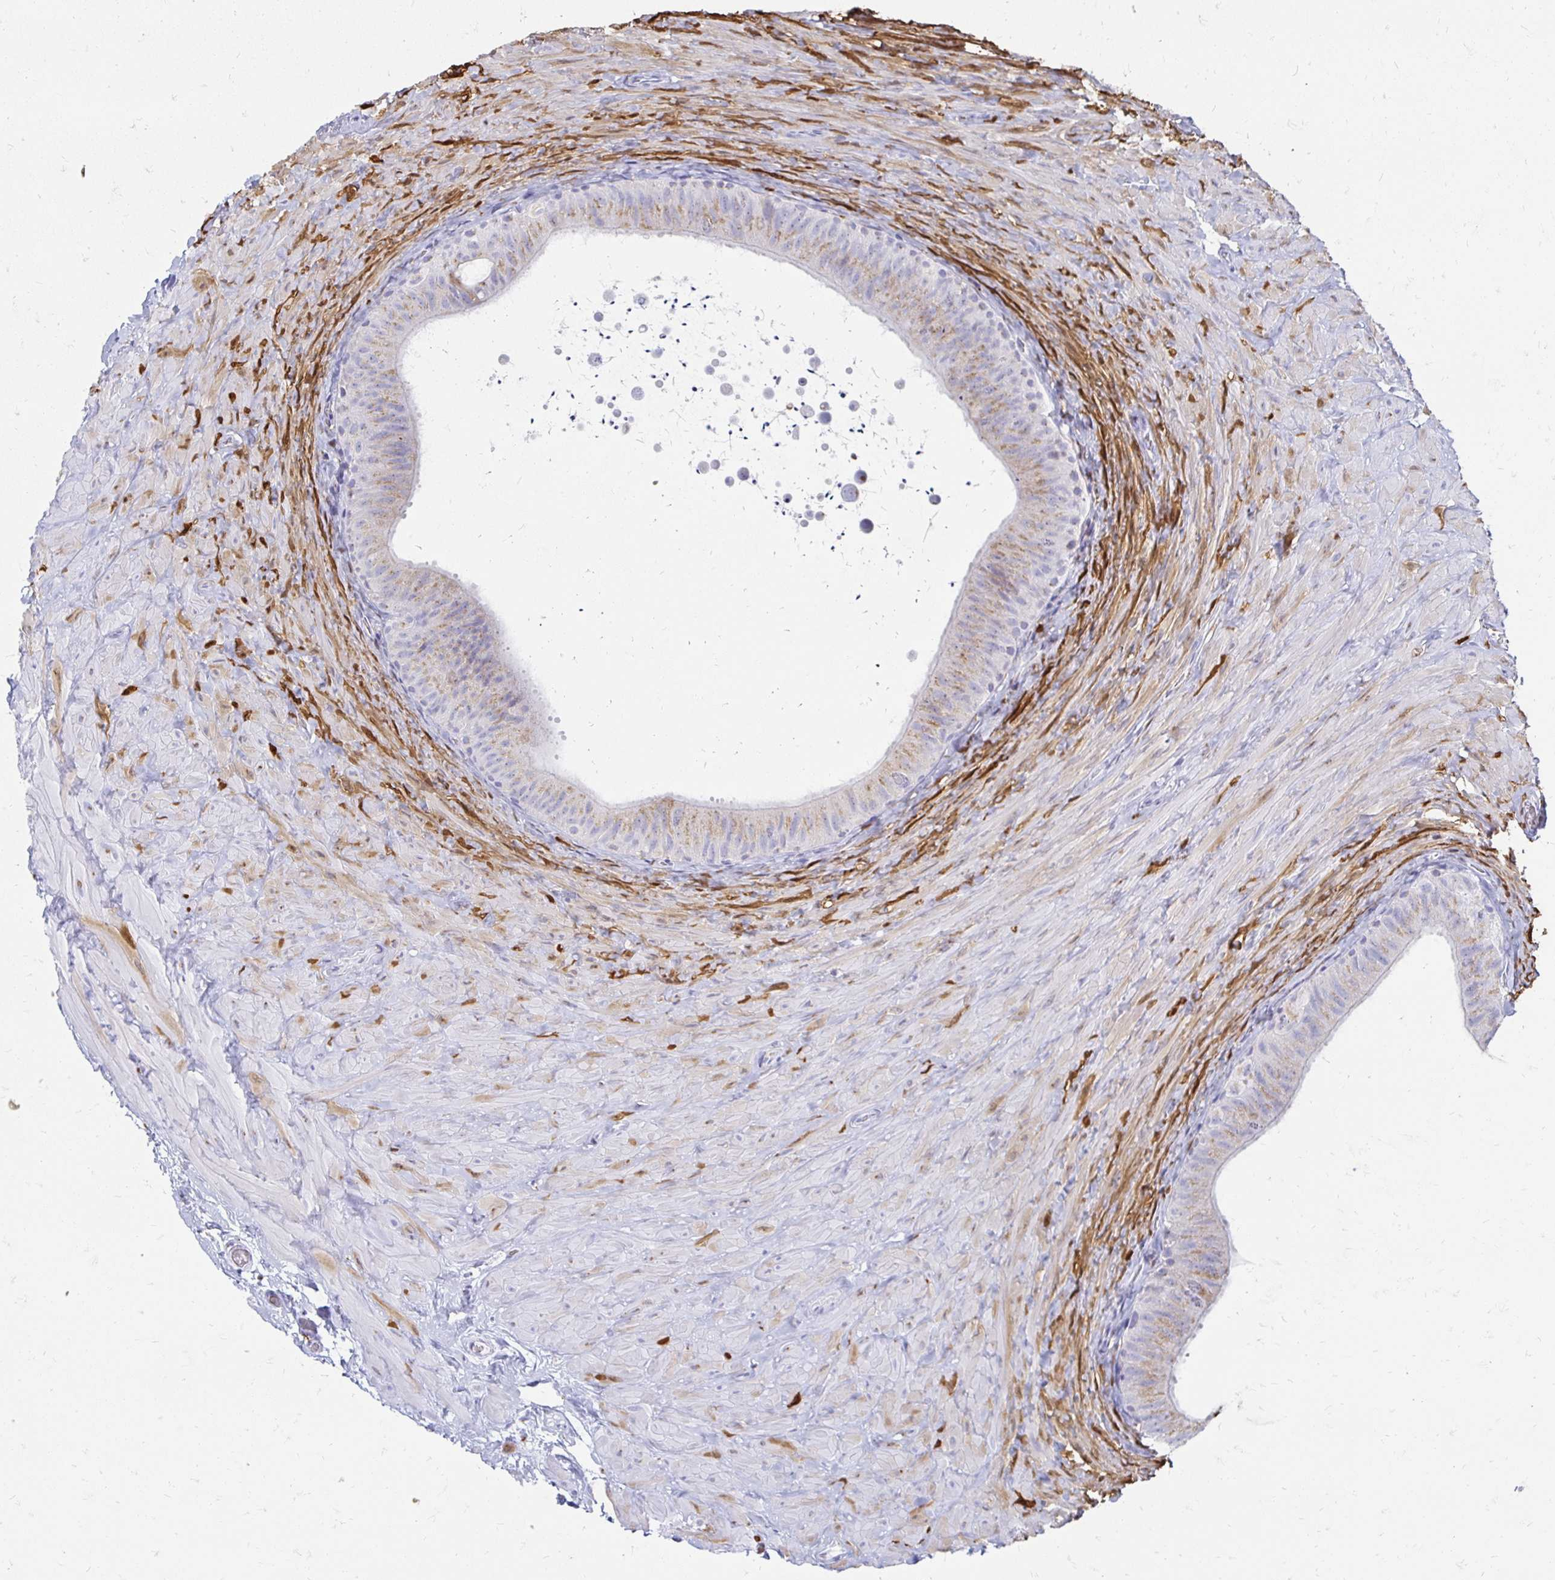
{"staining": {"intensity": "weak", "quantity": ">75%", "location": "cytoplasmic/membranous"}, "tissue": "epididymis", "cell_type": "Glandular cells", "image_type": "normal", "snomed": [{"axis": "morphology", "description": "Normal tissue, NOS"}, {"axis": "topography", "description": "Epididymis, spermatic cord, NOS"}, {"axis": "topography", "description": "Epididymis"}], "caption": "Protein staining by immunohistochemistry (IHC) exhibits weak cytoplasmic/membranous positivity in about >75% of glandular cells in benign epididymis. The staining was performed using DAB to visualize the protein expression in brown, while the nuclei were stained in blue with hematoxylin (Magnification: 20x).", "gene": "PAGE4", "patient": {"sex": "male", "age": 31}}